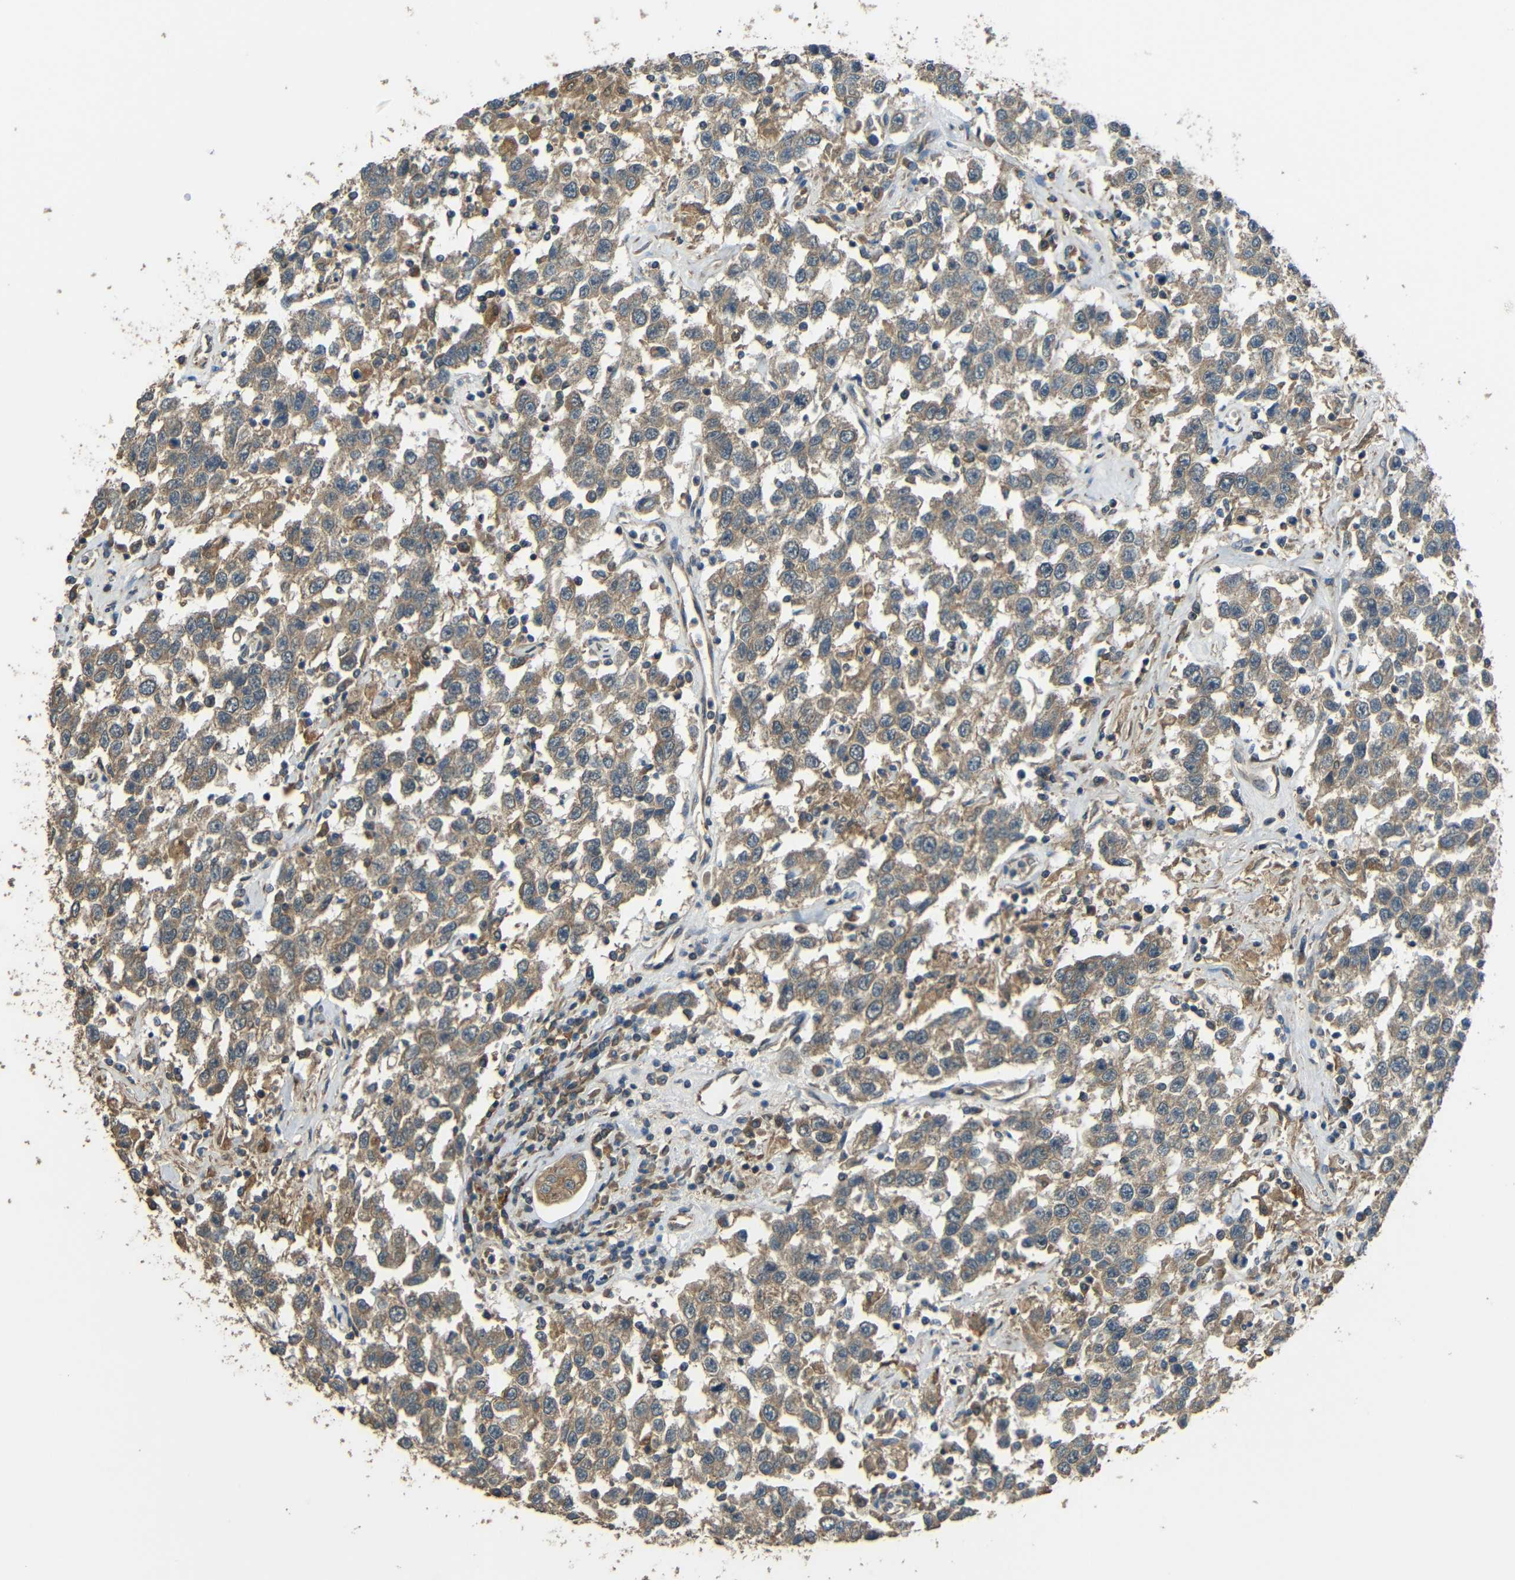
{"staining": {"intensity": "moderate", "quantity": ">75%", "location": "cytoplasmic/membranous"}, "tissue": "testis cancer", "cell_type": "Tumor cells", "image_type": "cancer", "snomed": [{"axis": "morphology", "description": "Seminoma, NOS"}, {"axis": "topography", "description": "Testis"}], "caption": "DAB immunohistochemical staining of human testis cancer shows moderate cytoplasmic/membranous protein staining in about >75% of tumor cells. (DAB = brown stain, brightfield microscopy at high magnification).", "gene": "ACACA", "patient": {"sex": "male", "age": 41}}